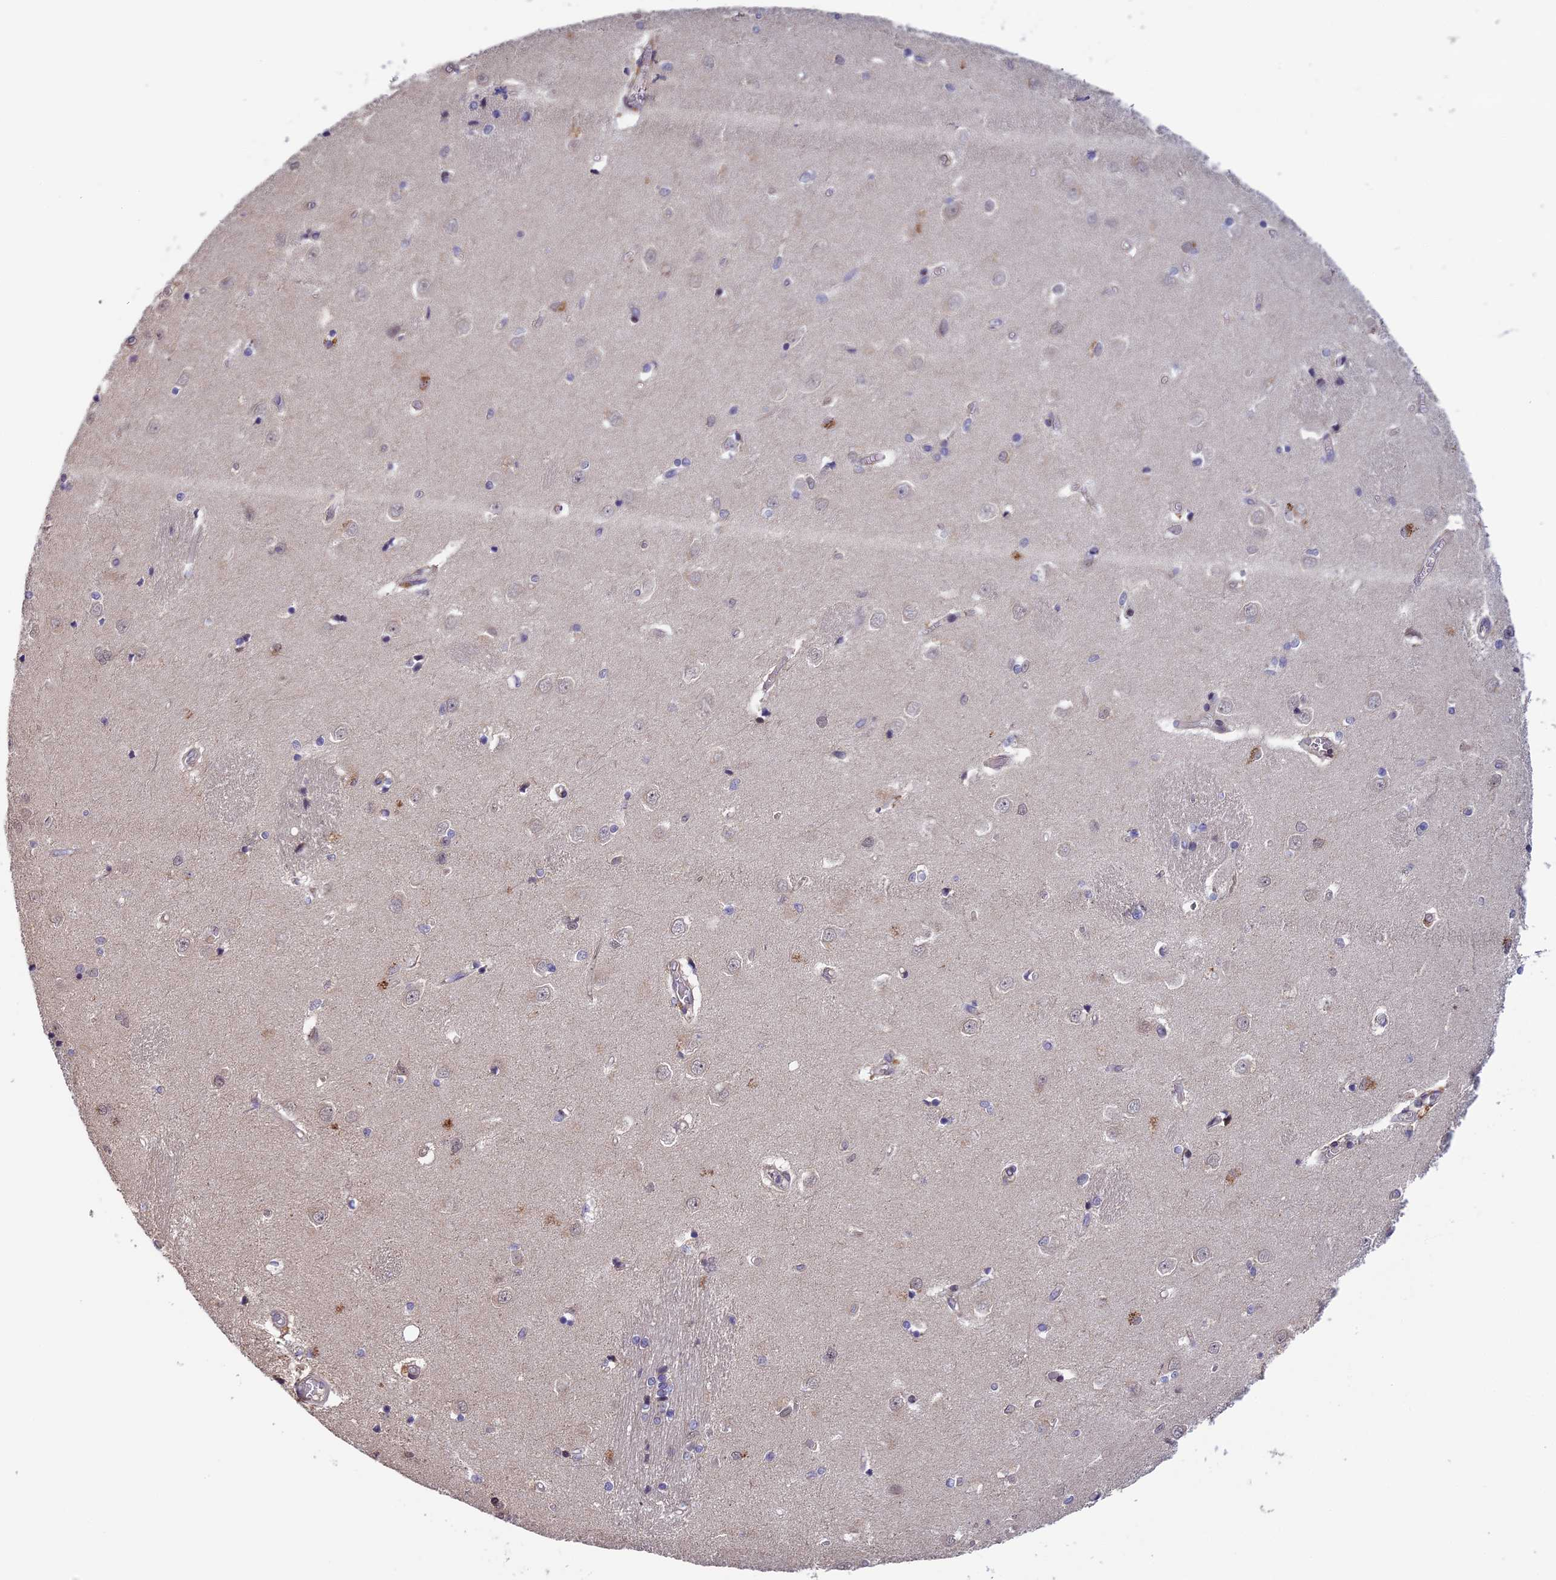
{"staining": {"intensity": "weak", "quantity": "<25%", "location": "cytoplasmic/membranous"}, "tissue": "caudate", "cell_type": "Glial cells", "image_type": "normal", "snomed": [{"axis": "morphology", "description": "Normal tissue, NOS"}, {"axis": "topography", "description": "Lateral ventricle wall"}], "caption": "A histopathology image of human caudate is negative for staining in glial cells. (DAB (3,3'-diaminobenzidine) immunohistochemistry, high magnification).", "gene": "CCDC9B", "patient": {"sex": "male", "age": 37}}